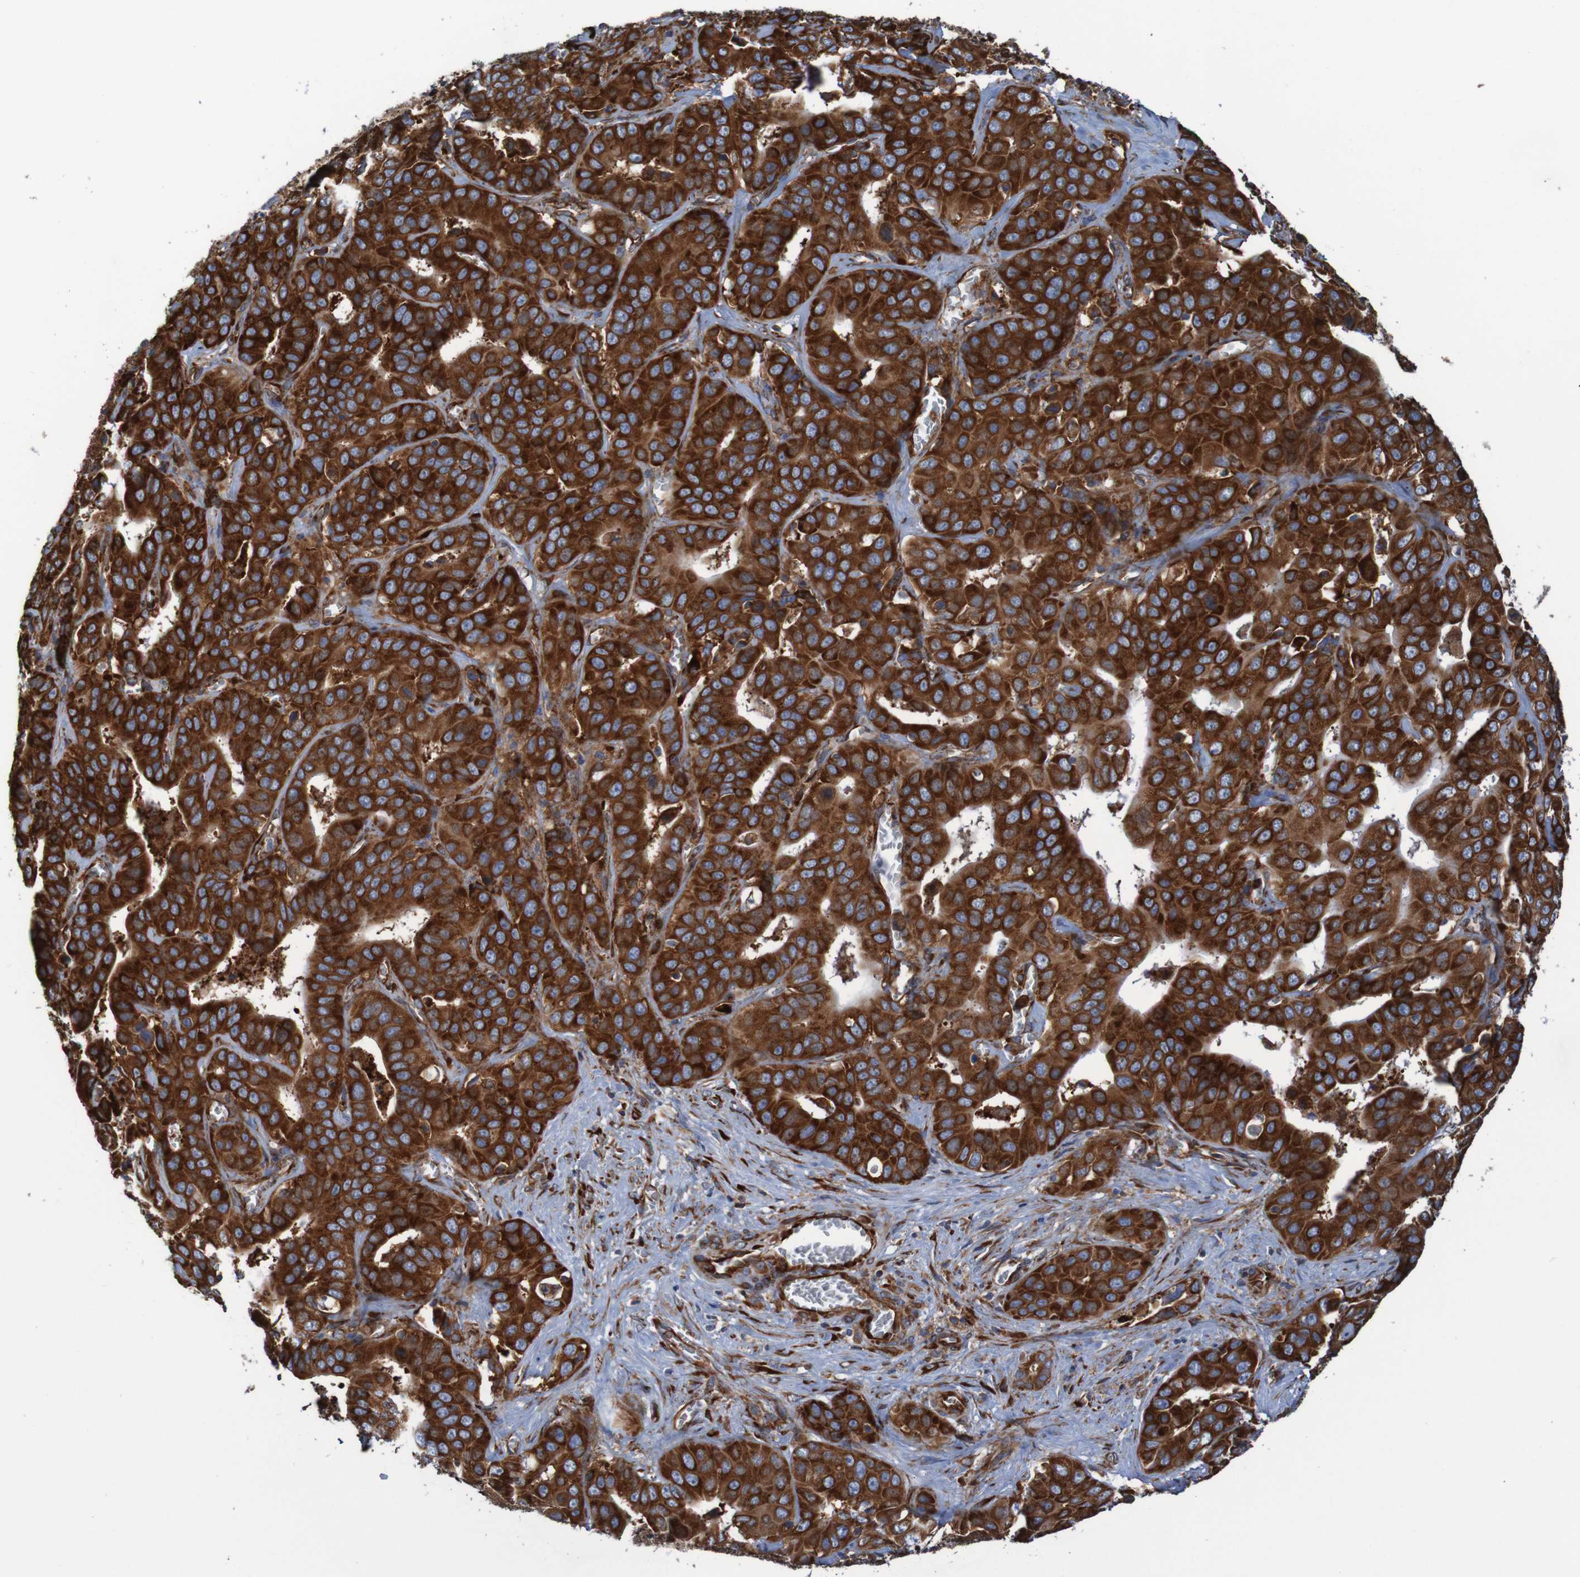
{"staining": {"intensity": "strong", "quantity": ">75%", "location": "cytoplasmic/membranous"}, "tissue": "liver cancer", "cell_type": "Tumor cells", "image_type": "cancer", "snomed": [{"axis": "morphology", "description": "Cholangiocarcinoma"}, {"axis": "topography", "description": "Liver"}], "caption": "Approximately >75% of tumor cells in human liver cancer (cholangiocarcinoma) reveal strong cytoplasmic/membranous protein positivity as visualized by brown immunohistochemical staining.", "gene": "RPL10", "patient": {"sex": "female", "age": 52}}